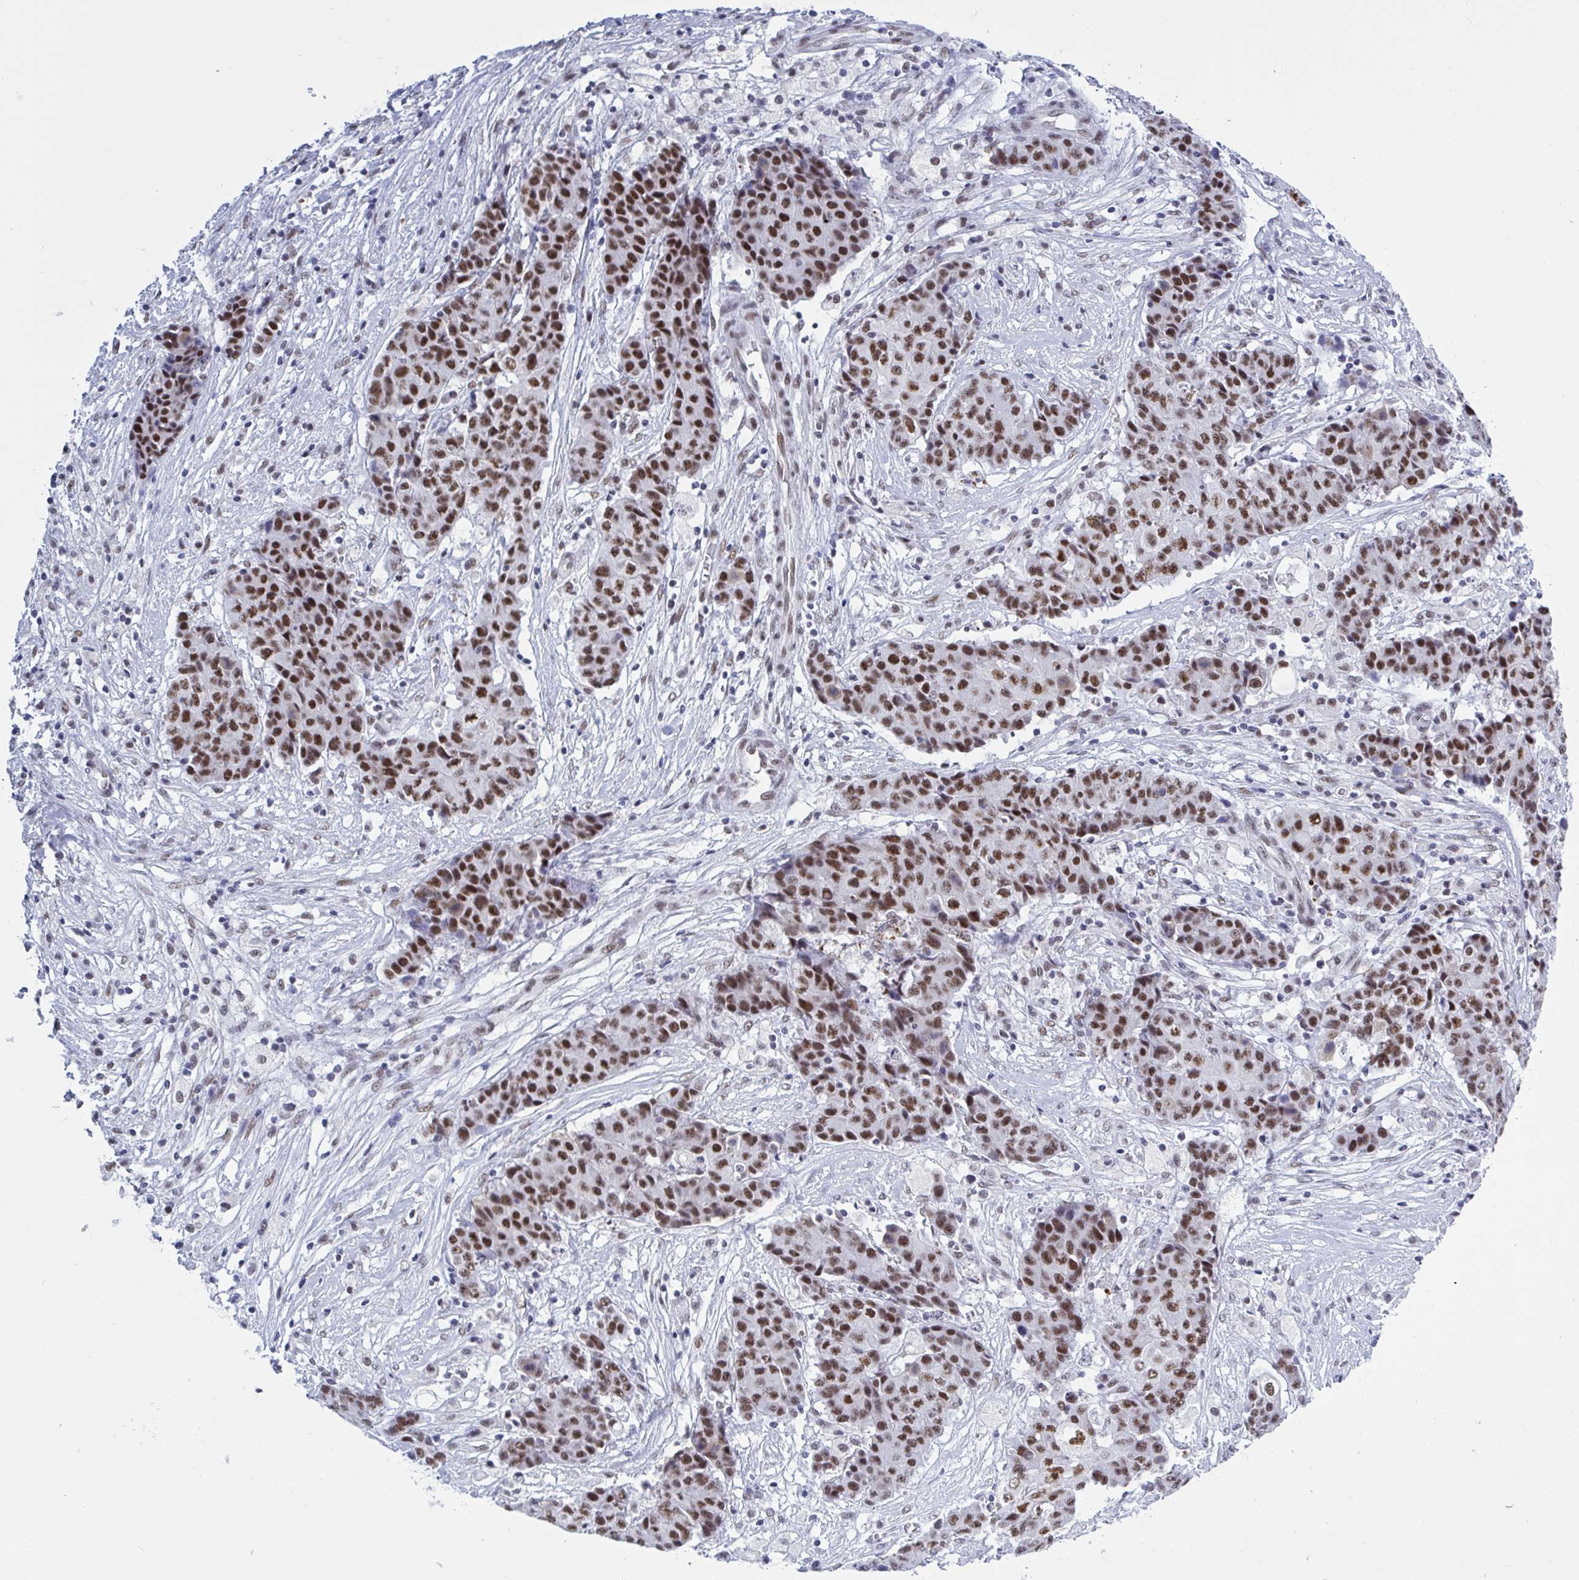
{"staining": {"intensity": "strong", "quantity": ">75%", "location": "nuclear"}, "tissue": "ovarian cancer", "cell_type": "Tumor cells", "image_type": "cancer", "snomed": [{"axis": "morphology", "description": "Carcinoma, endometroid"}, {"axis": "topography", "description": "Ovary"}], "caption": "Ovarian endometroid carcinoma stained for a protein (brown) exhibits strong nuclear positive expression in about >75% of tumor cells.", "gene": "PPP1R10", "patient": {"sex": "female", "age": 42}}